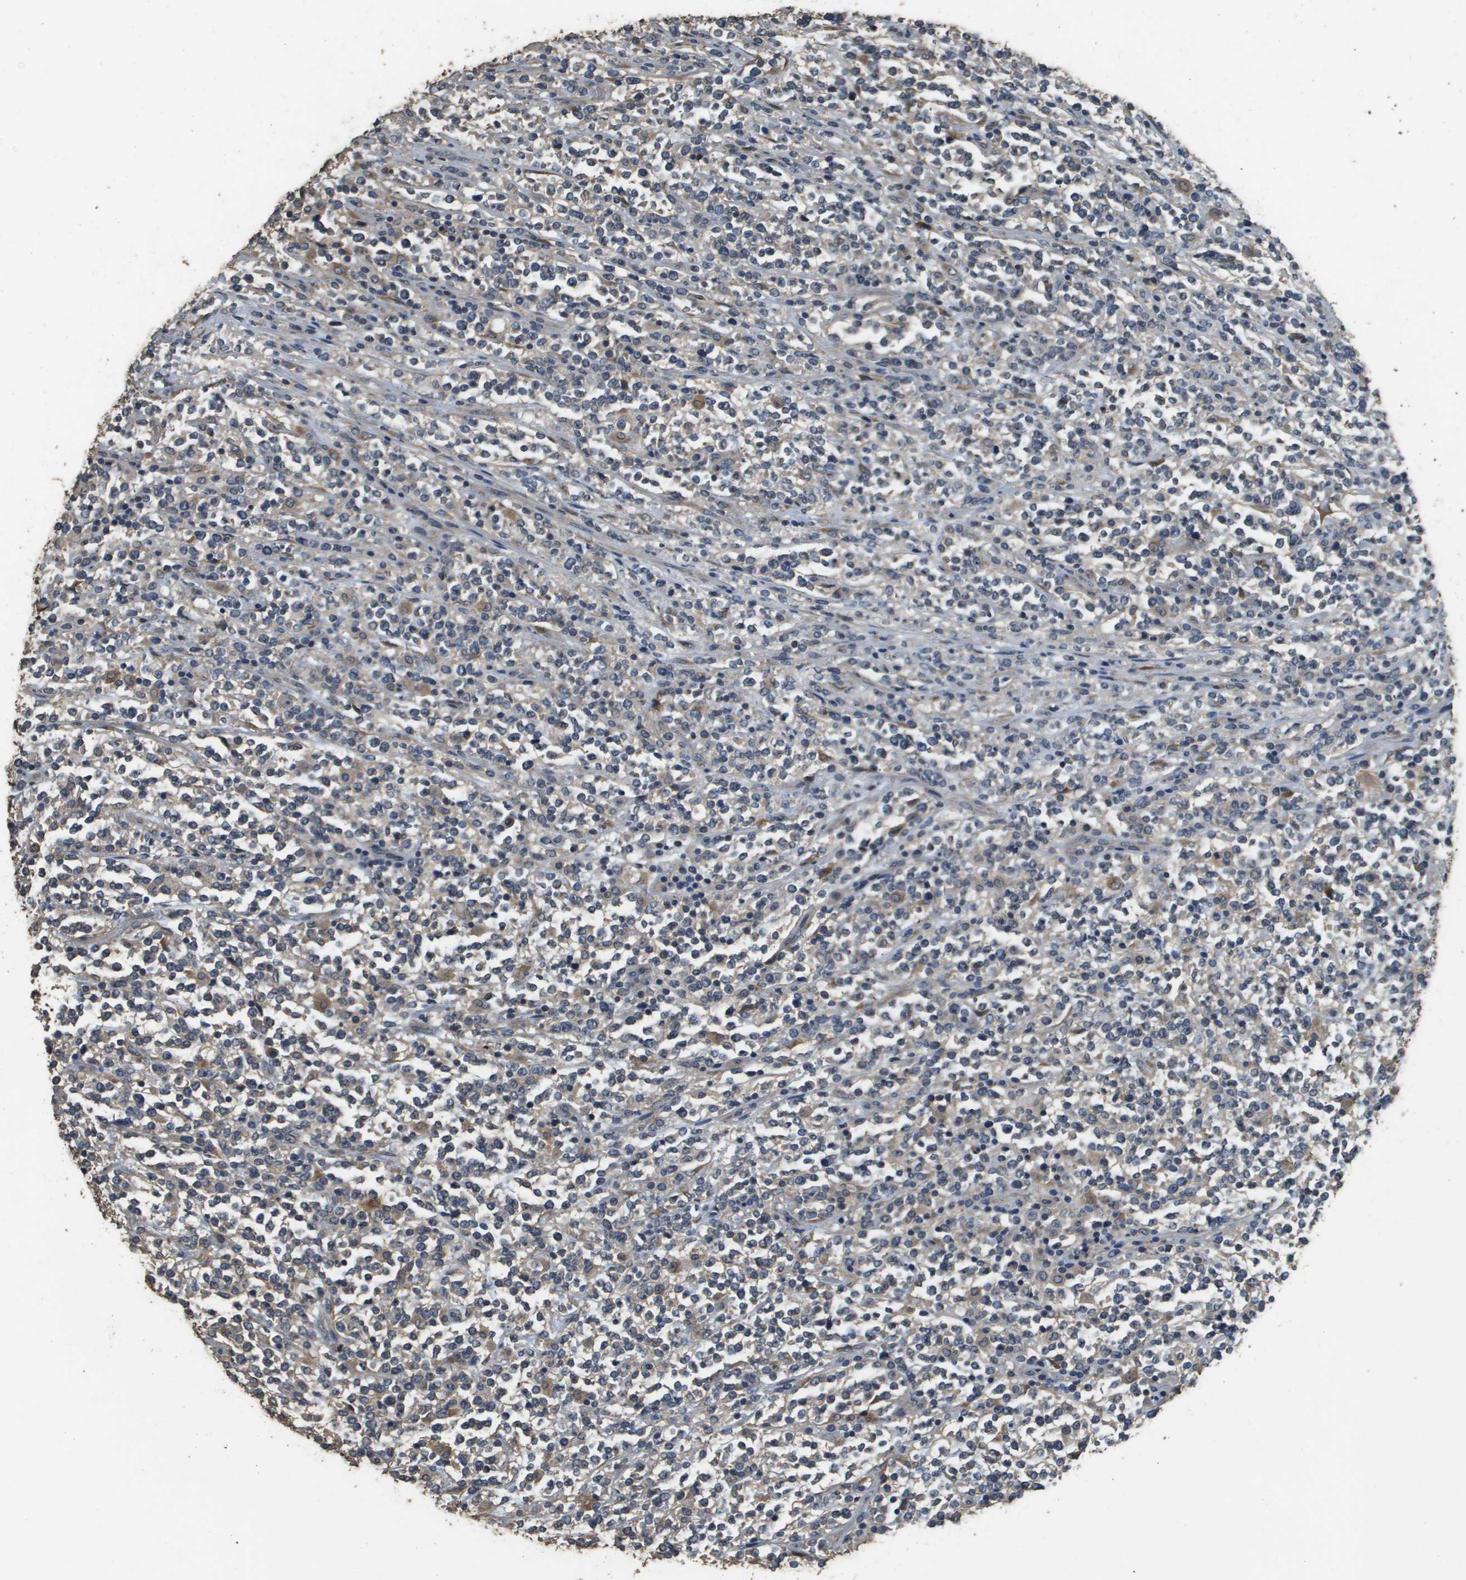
{"staining": {"intensity": "weak", "quantity": "<25%", "location": "cytoplasmic/membranous"}, "tissue": "lymphoma", "cell_type": "Tumor cells", "image_type": "cancer", "snomed": [{"axis": "morphology", "description": "Malignant lymphoma, non-Hodgkin's type, High grade"}, {"axis": "topography", "description": "Soft tissue"}], "caption": "A micrograph of malignant lymphoma, non-Hodgkin's type (high-grade) stained for a protein exhibits no brown staining in tumor cells. Nuclei are stained in blue.", "gene": "RAB6B", "patient": {"sex": "male", "age": 18}}